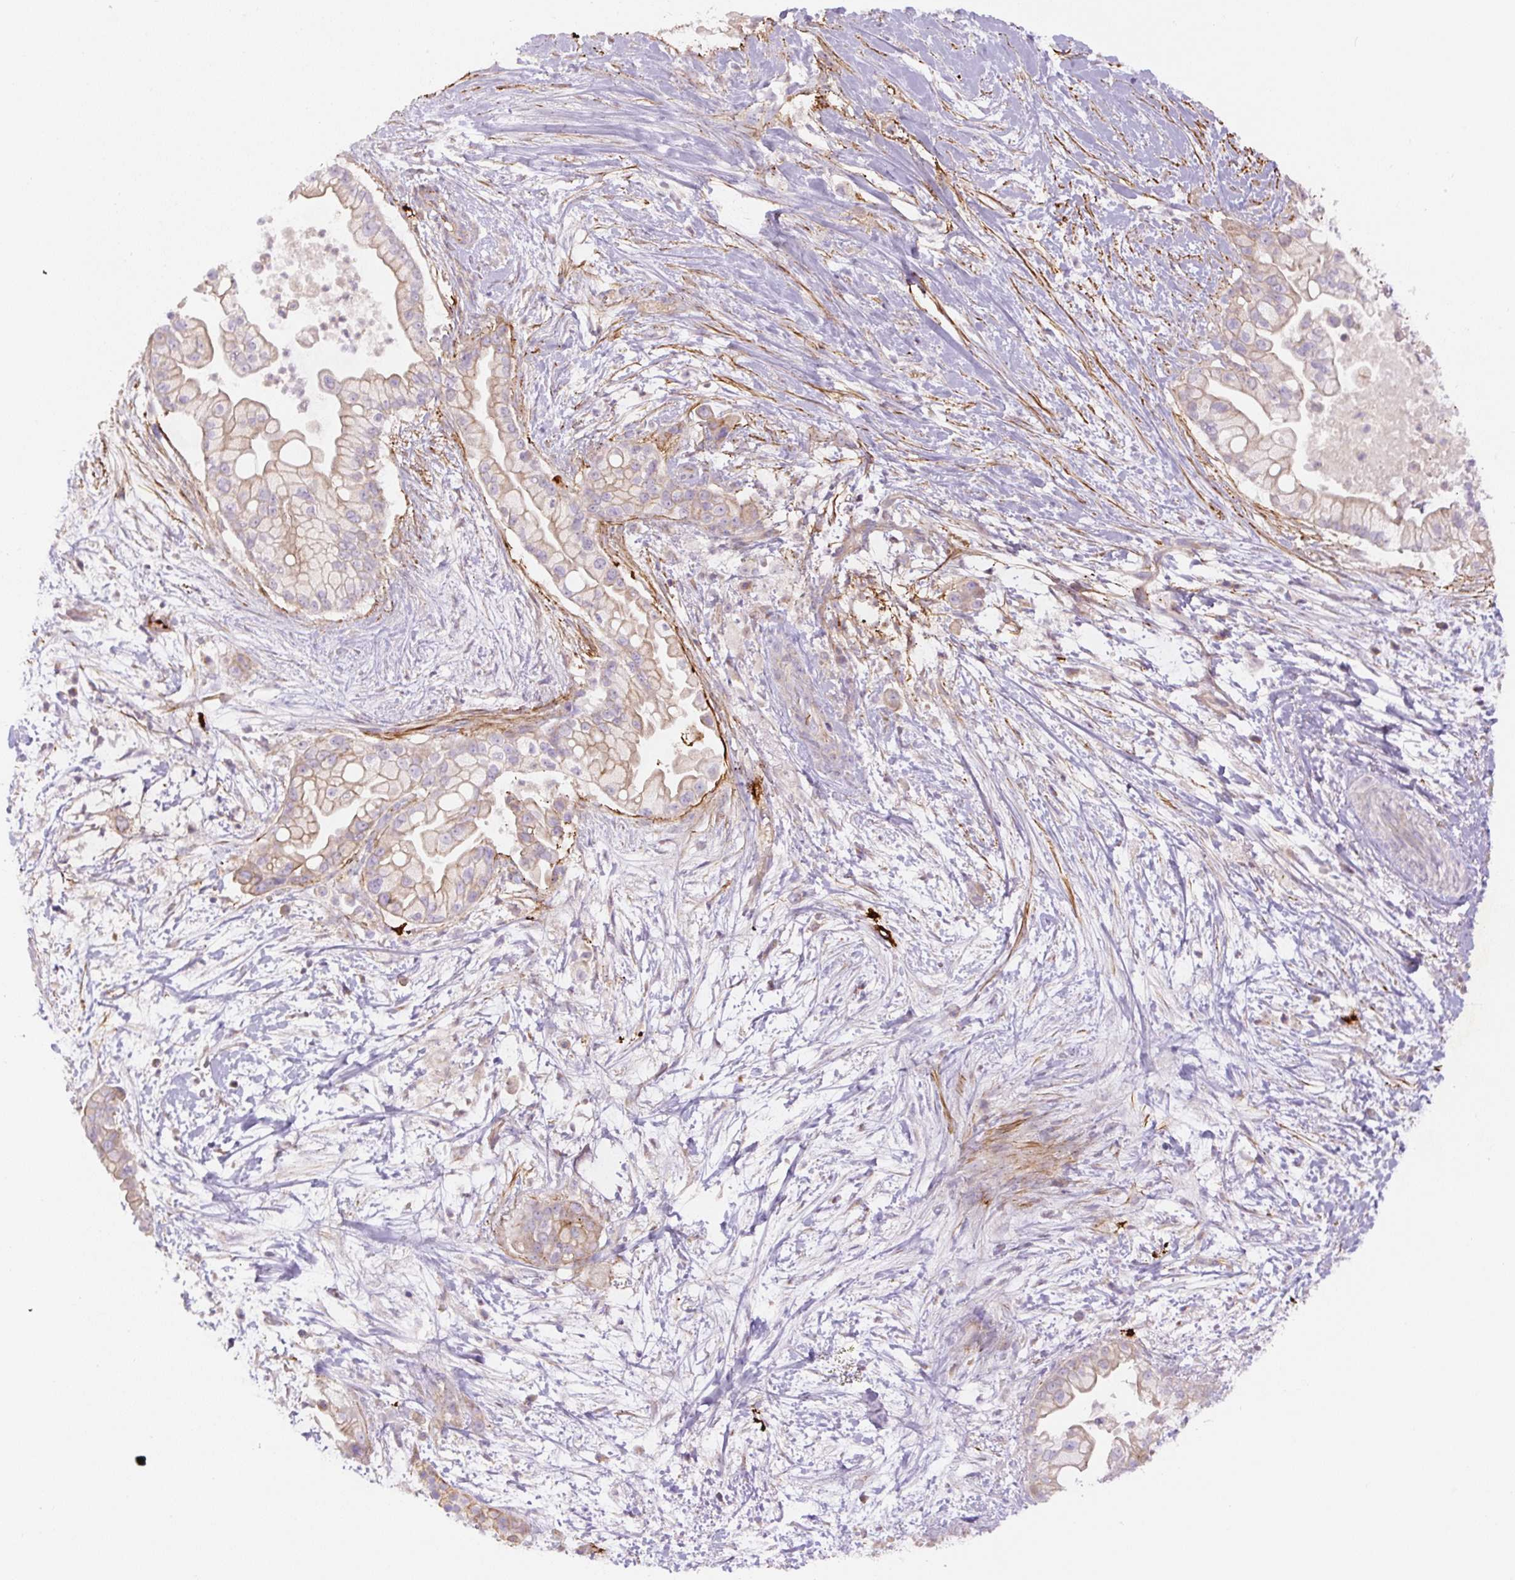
{"staining": {"intensity": "weak", "quantity": "25%-75%", "location": "cytoplasmic/membranous"}, "tissue": "pancreatic cancer", "cell_type": "Tumor cells", "image_type": "cancer", "snomed": [{"axis": "morphology", "description": "Adenocarcinoma, NOS"}, {"axis": "topography", "description": "Pancreas"}], "caption": "High-magnification brightfield microscopy of pancreatic adenocarcinoma stained with DAB (brown) and counterstained with hematoxylin (blue). tumor cells exhibit weak cytoplasmic/membranous positivity is identified in about25%-75% of cells. Using DAB (3,3'-diaminobenzidine) (brown) and hematoxylin (blue) stains, captured at high magnification using brightfield microscopy.", "gene": "CCNI2", "patient": {"sex": "female", "age": 69}}